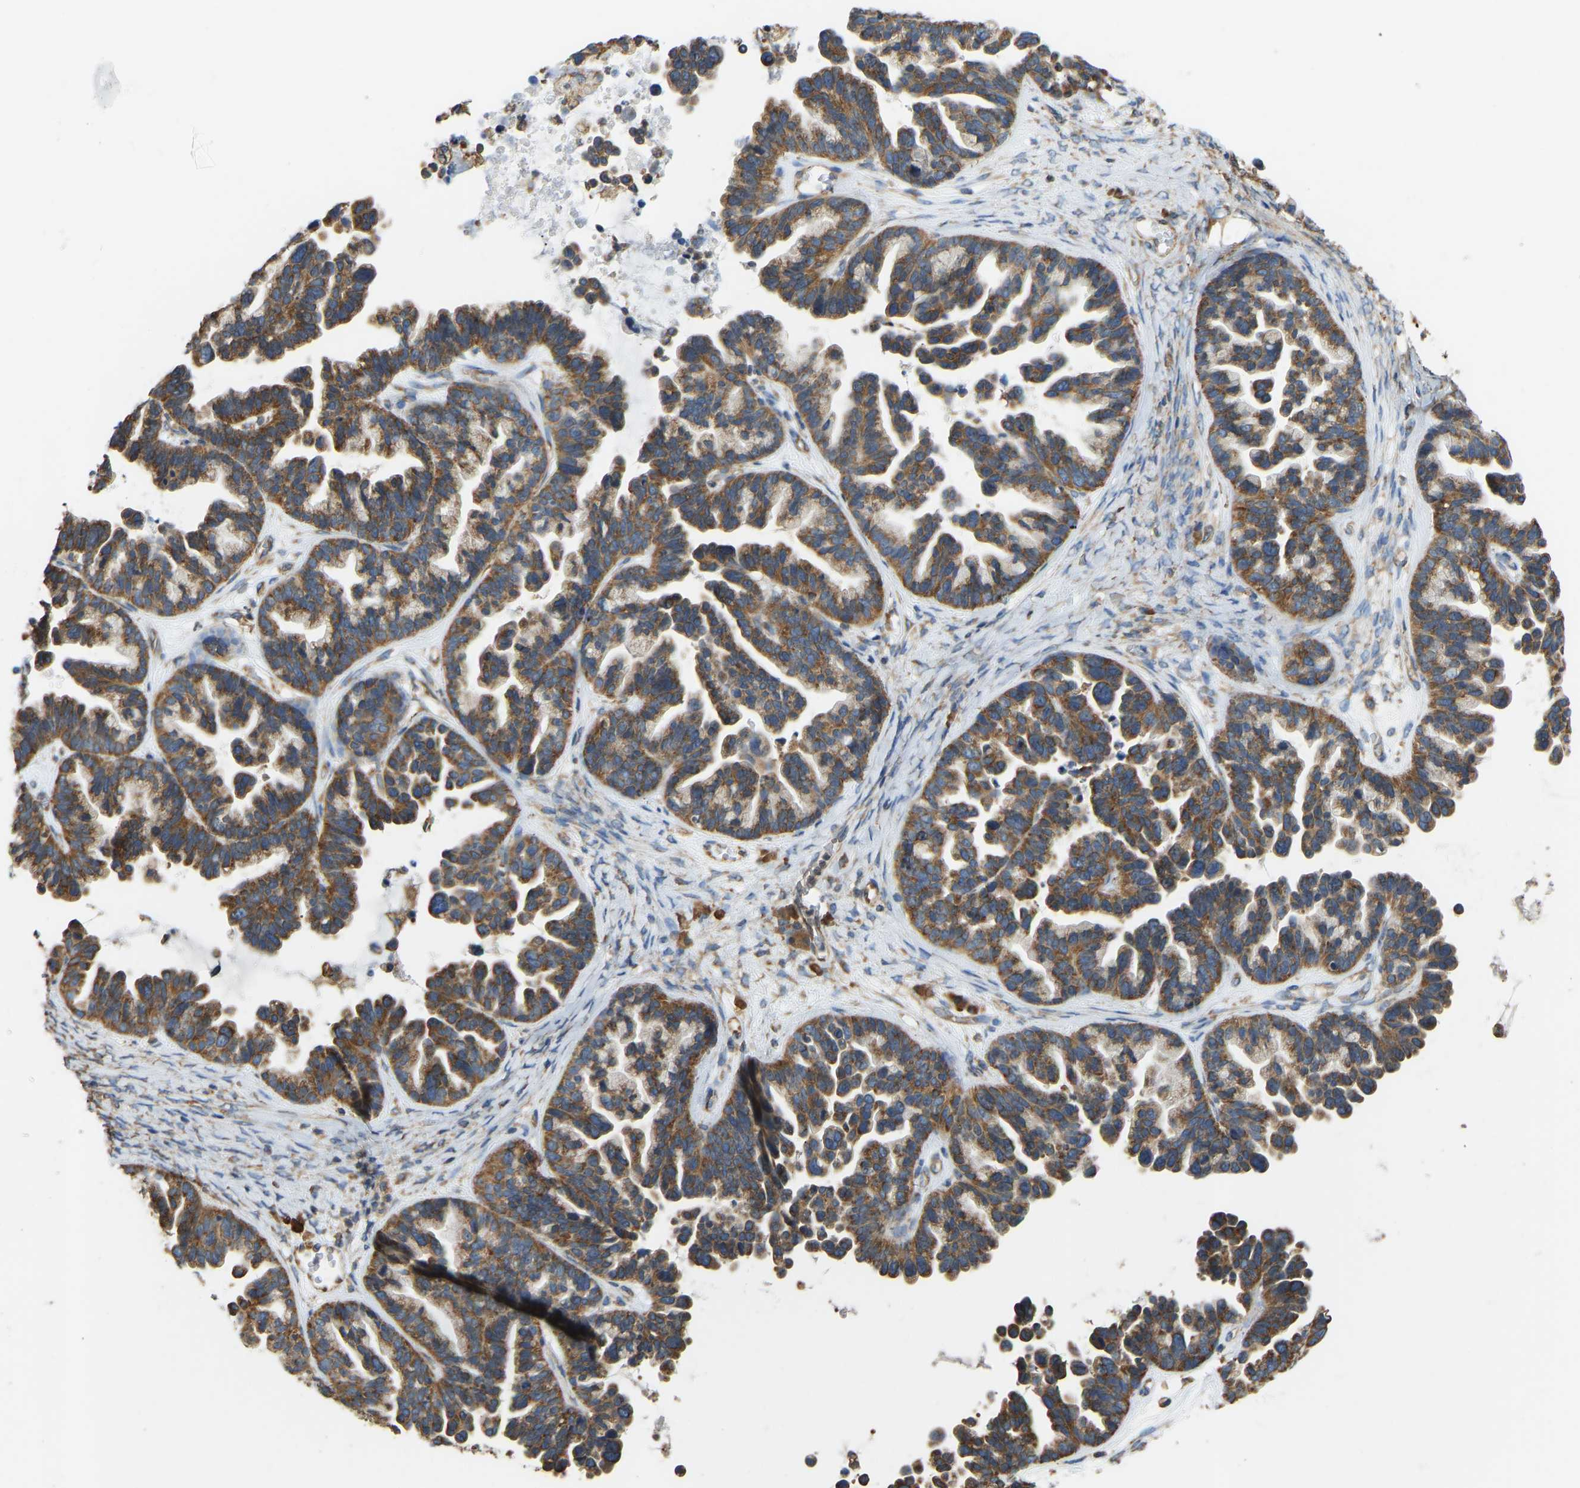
{"staining": {"intensity": "strong", "quantity": ">75%", "location": "cytoplasmic/membranous"}, "tissue": "ovarian cancer", "cell_type": "Tumor cells", "image_type": "cancer", "snomed": [{"axis": "morphology", "description": "Cystadenocarcinoma, serous, NOS"}, {"axis": "topography", "description": "Ovary"}], "caption": "Immunohistochemistry (DAB) staining of human serous cystadenocarcinoma (ovarian) displays strong cytoplasmic/membranous protein positivity in approximately >75% of tumor cells. (Stains: DAB in brown, nuclei in blue, Microscopy: brightfield microscopy at high magnification).", "gene": "RPS6KB2", "patient": {"sex": "female", "age": 56}}